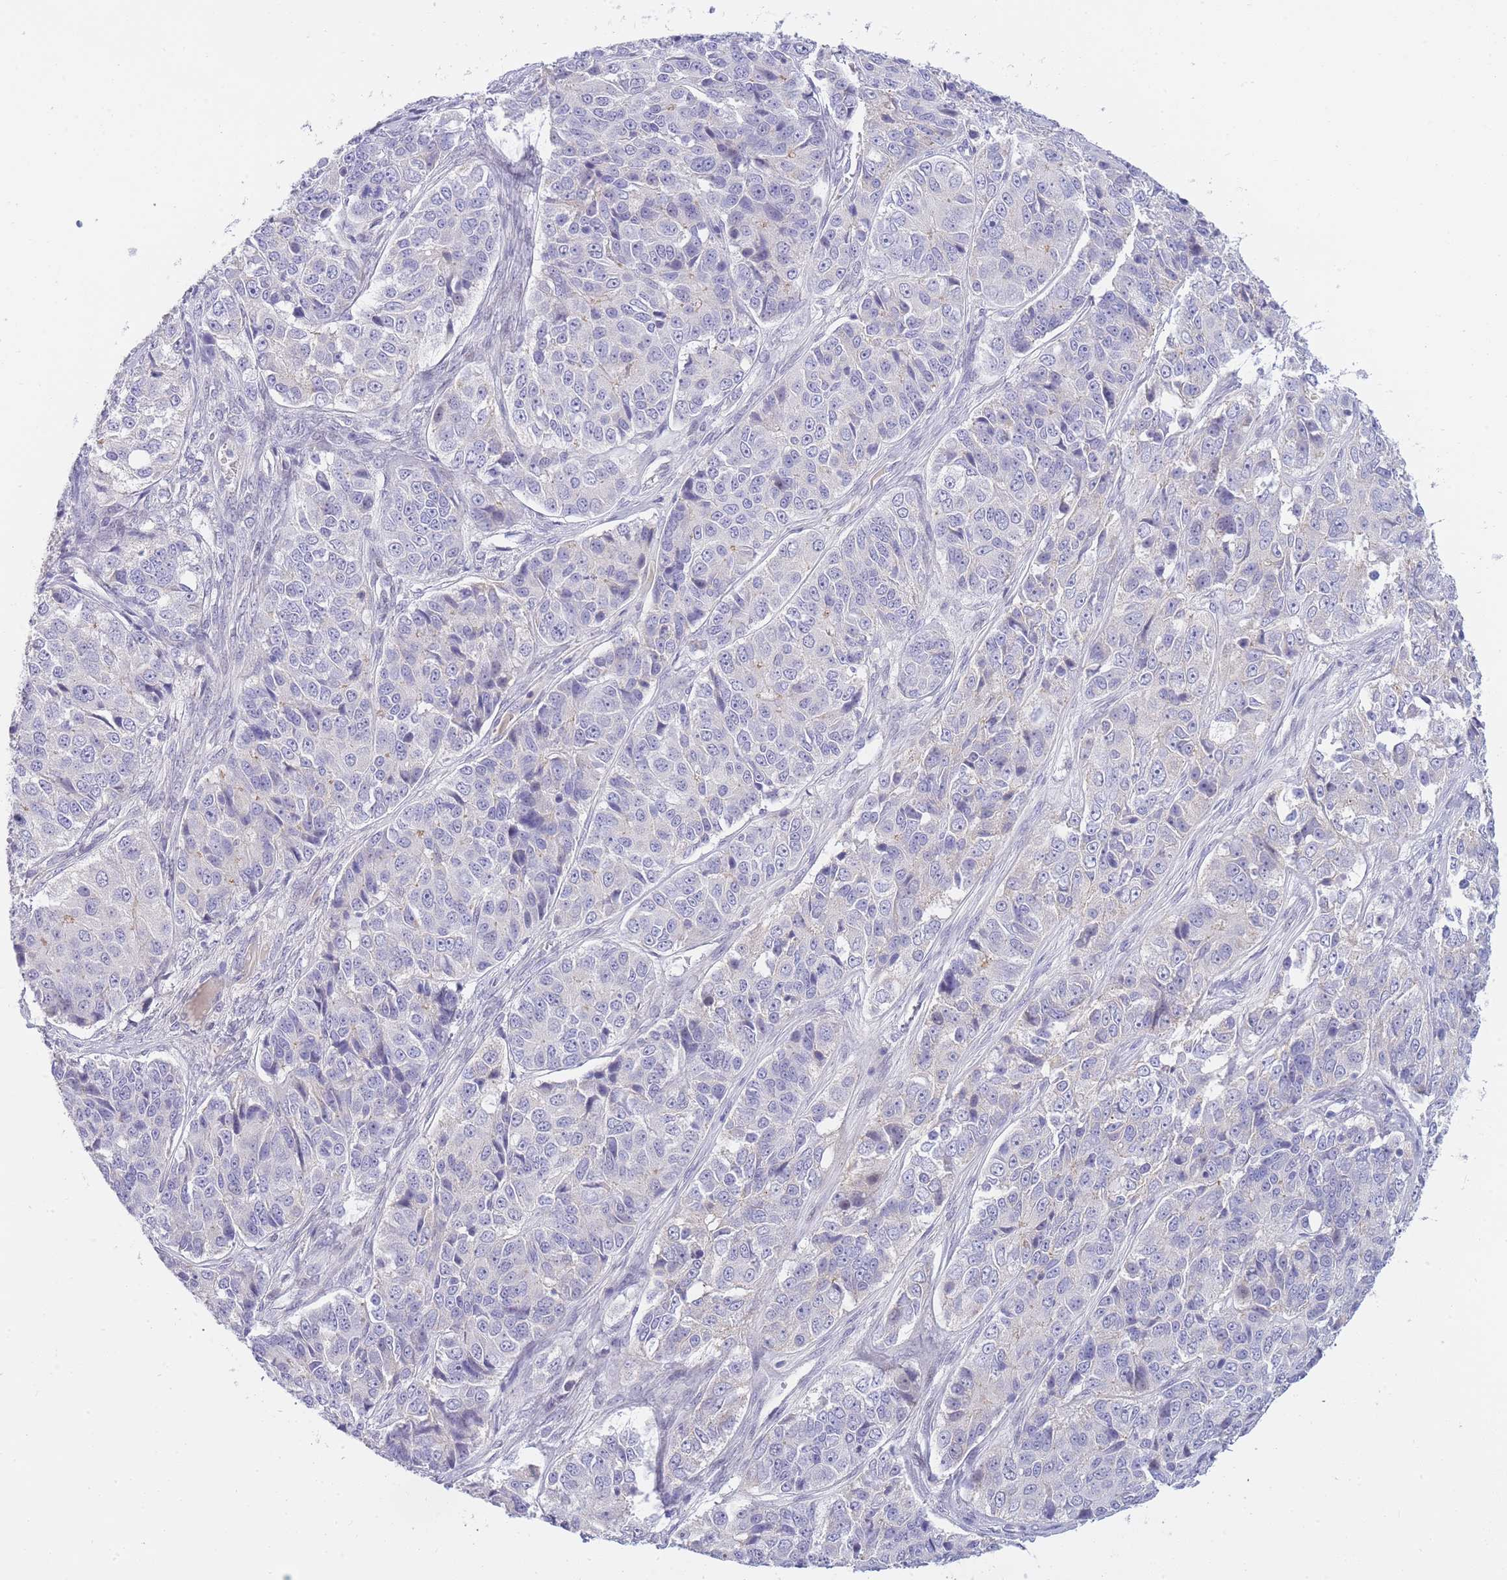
{"staining": {"intensity": "negative", "quantity": "none", "location": "none"}, "tissue": "ovarian cancer", "cell_type": "Tumor cells", "image_type": "cancer", "snomed": [{"axis": "morphology", "description": "Carcinoma, endometroid"}, {"axis": "topography", "description": "Ovary"}], "caption": "This micrograph is of ovarian cancer stained with IHC to label a protein in brown with the nuclei are counter-stained blue. There is no positivity in tumor cells. (DAB immunohistochemistry, high magnification).", "gene": "PRR23B", "patient": {"sex": "female", "age": 51}}